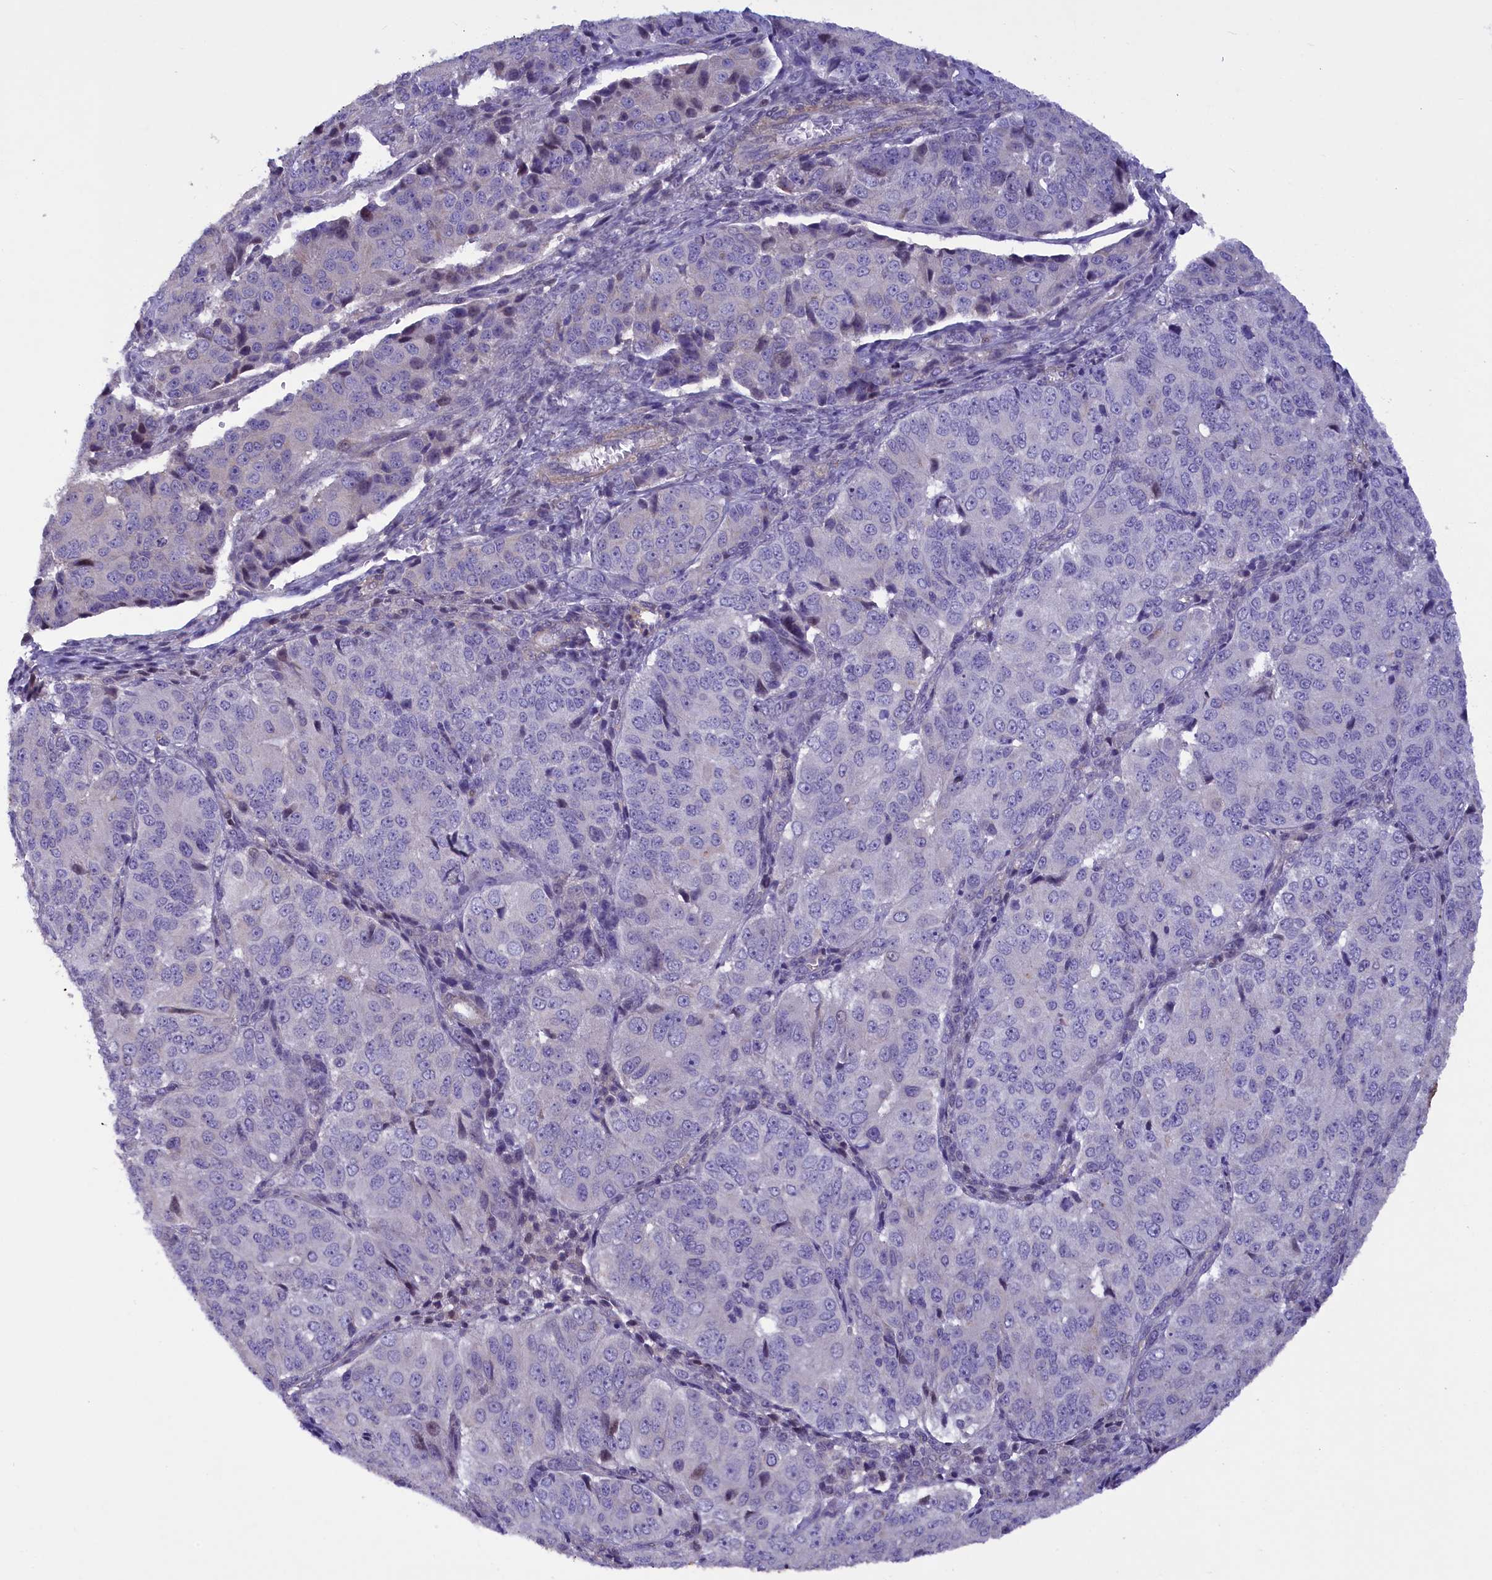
{"staining": {"intensity": "negative", "quantity": "none", "location": "none"}, "tissue": "ovarian cancer", "cell_type": "Tumor cells", "image_type": "cancer", "snomed": [{"axis": "morphology", "description": "Carcinoma, endometroid"}, {"axis": "topography", "description": "Ovary"}], "caption": "Human ovarian cancer stained for a protein using IHC exhibits no expression in tumor cells.", "gene": "MAN2C1", "patient": {"sex": "female", "age": 51}}